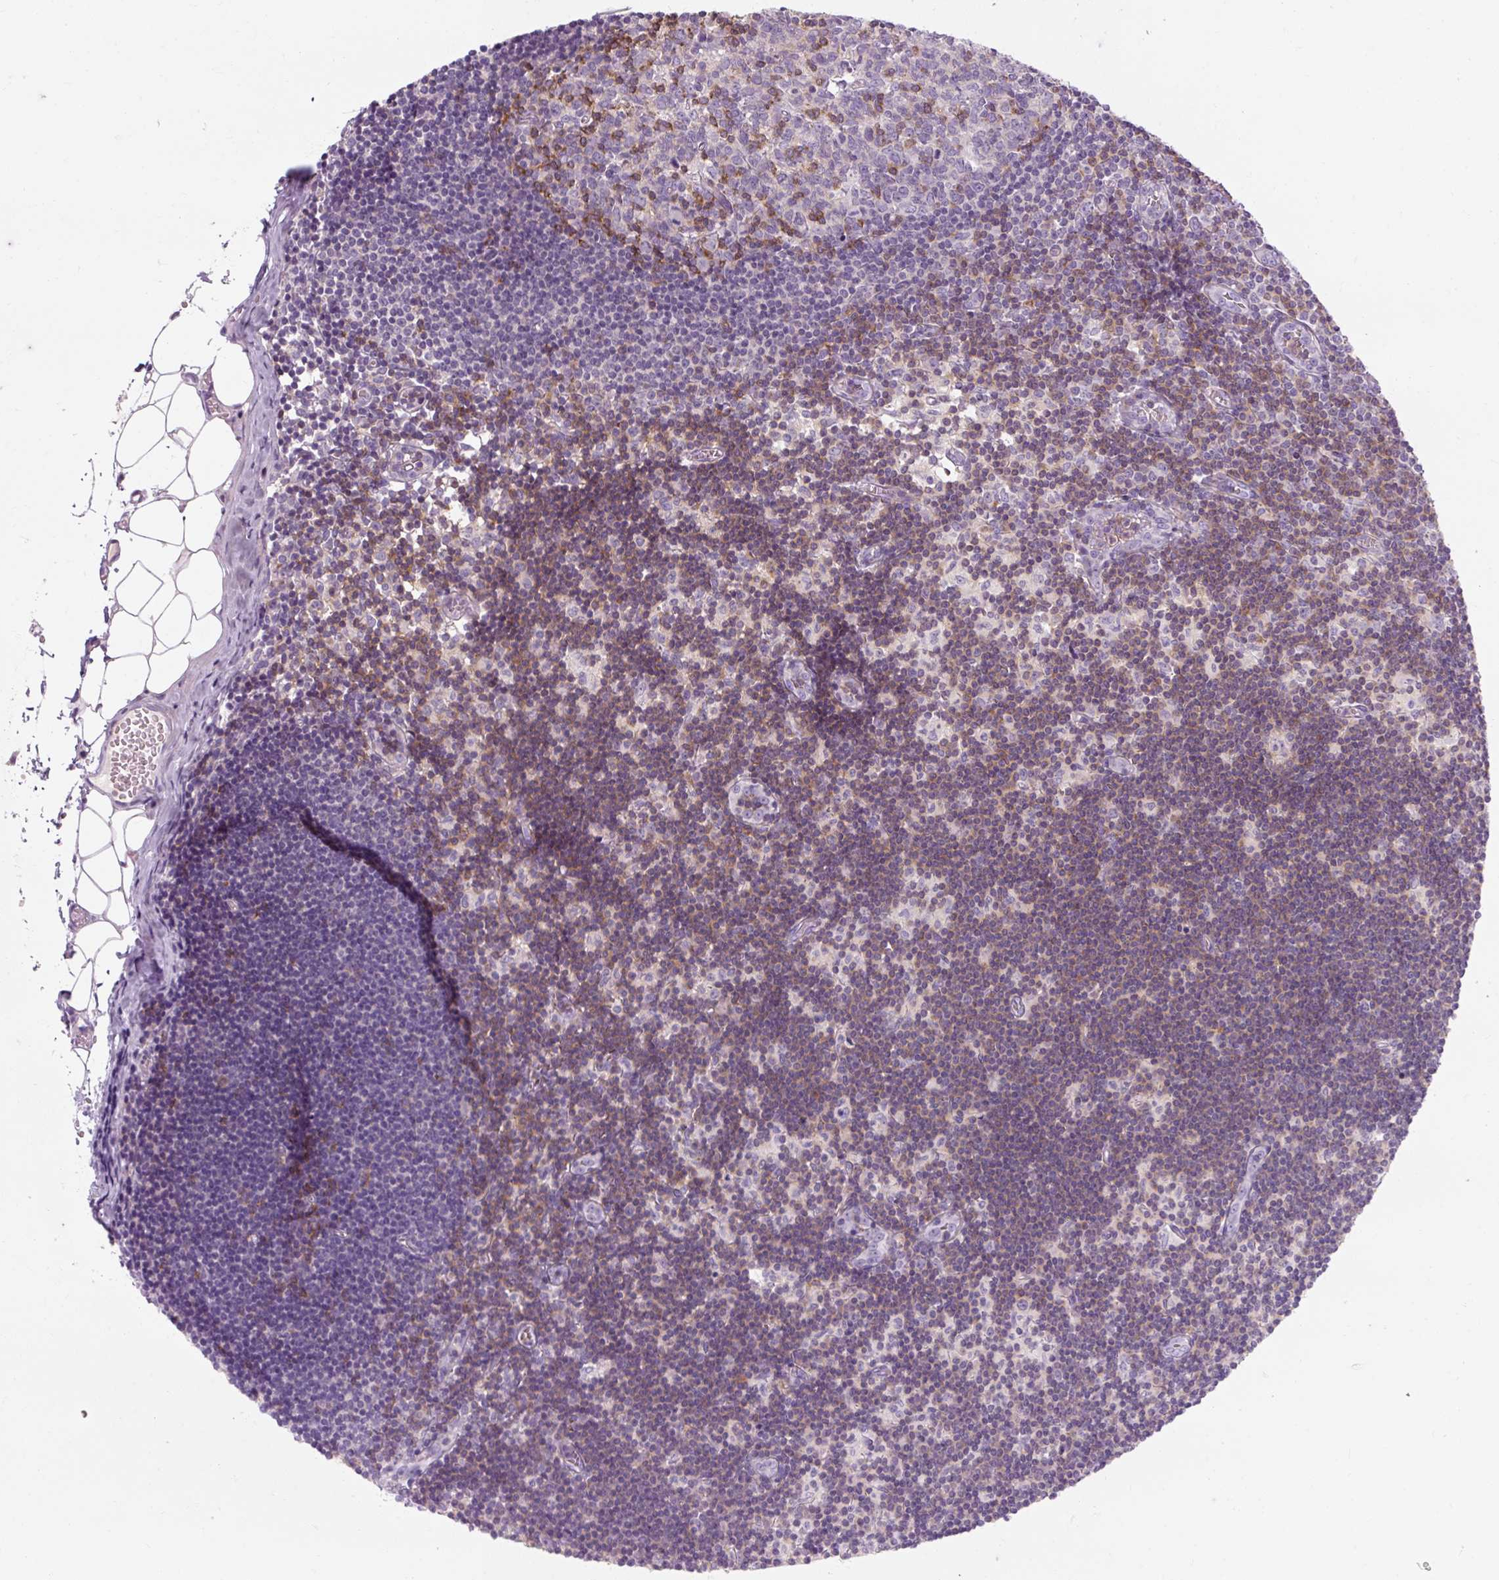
{"staining": {"intensity": "moderate", "quantity": "<25%", "location": "cytoplasmic/membranous"}, "tissue": "lymph node", "cell_type": "Germinal center cells", "image_type": "normal", "snomed": [{"axis": "morphology", "description": "Normal tissue, NOS"}, {"axis": "topography", "description": "Lymph node"}], "caption": "A micrograph of lymph node stained for a protein reveals moderate cytoplasmic/membranous brown staining in germinal center cells.", "gene": "TIGD2", "patient": {"sex": "female", "age": 31}}